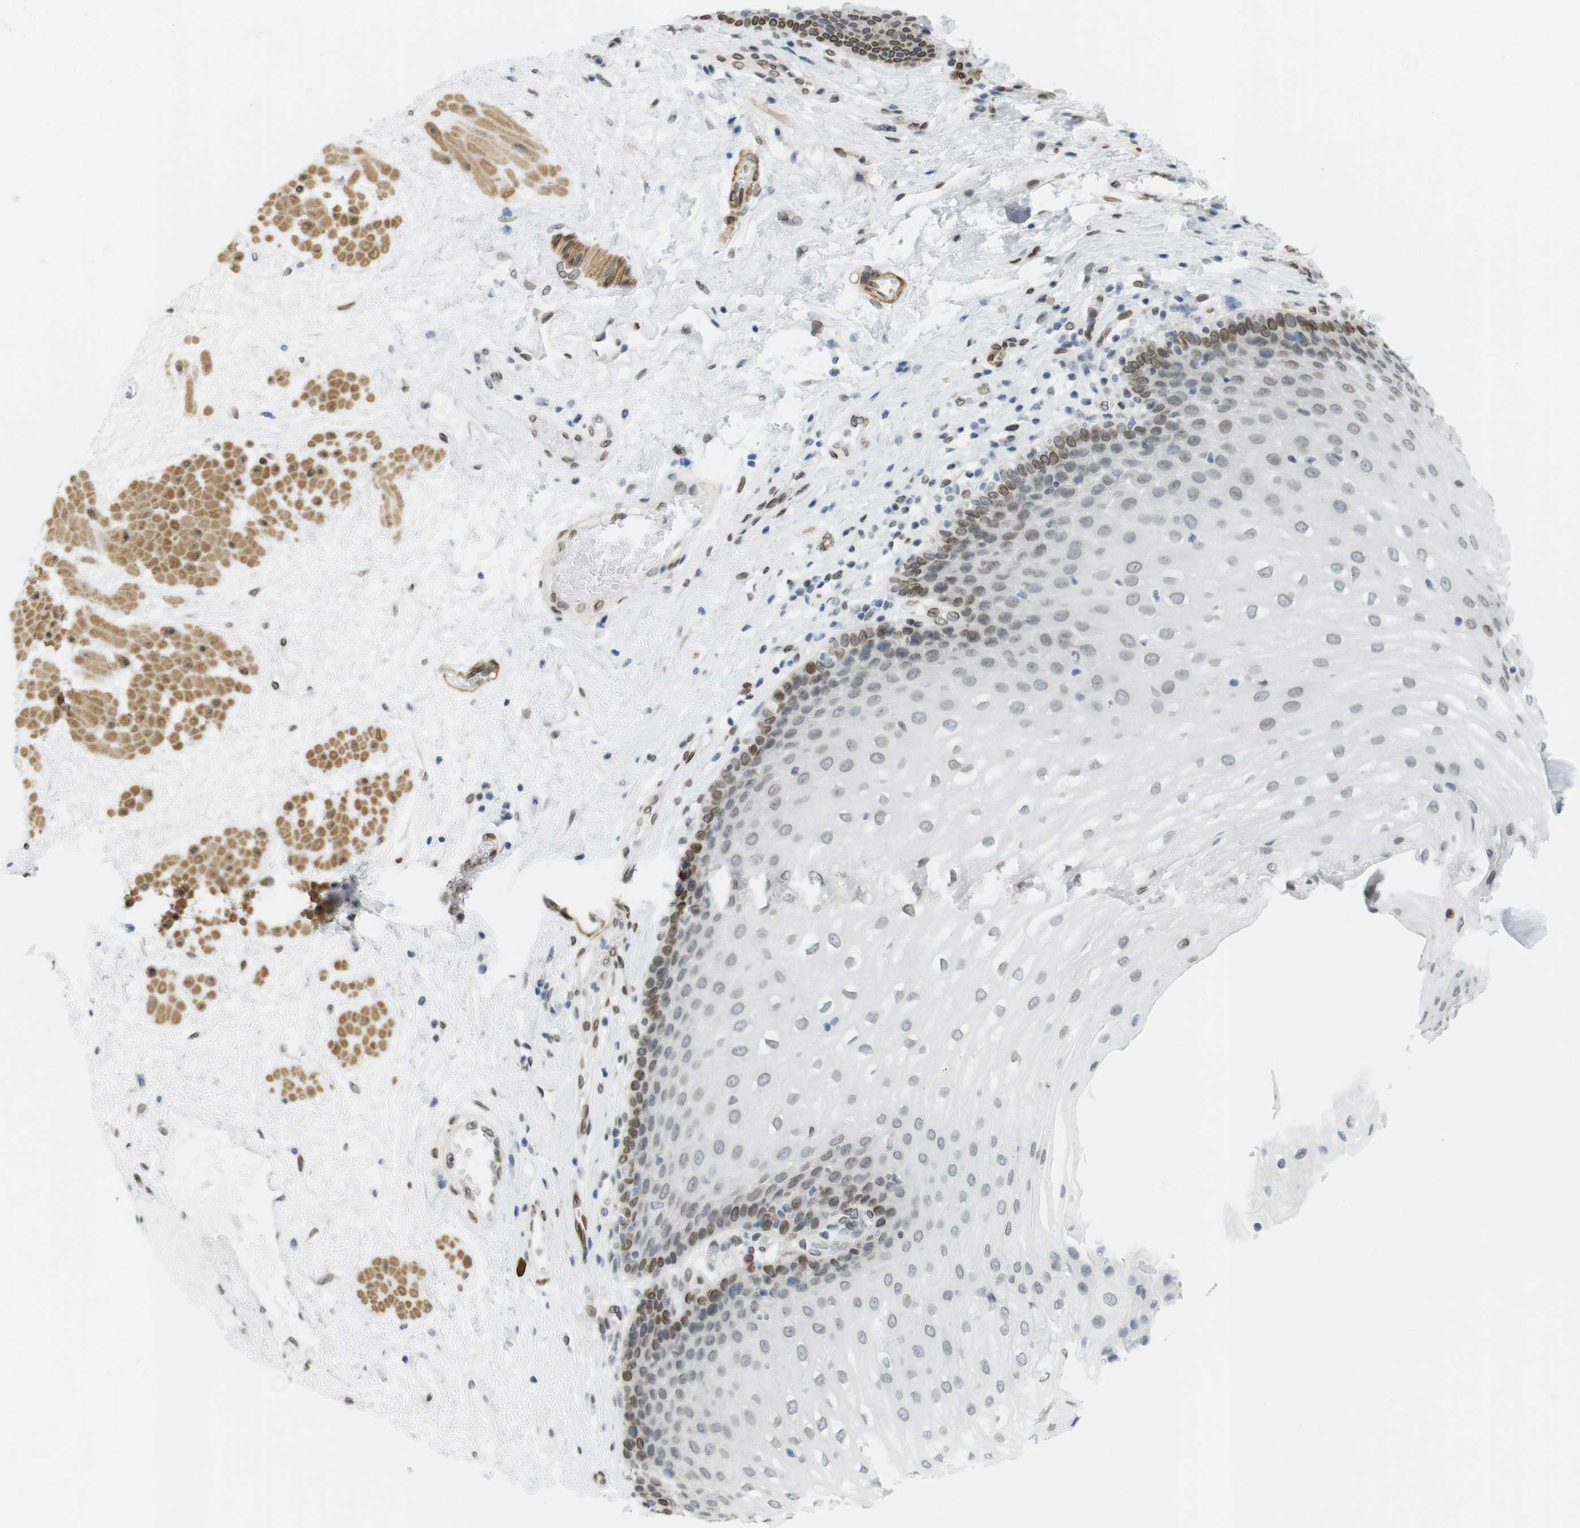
{"staining": {"intensity": "moderate", "quantity": "25%-75%", "location": "nuclear"}, "tissue": "esophagus", "cell_type": "Squamous epithelial cells", "image_type": "normal", "snomed": [{"axis": "morphology", "description": "Normal tissue, NOS"}, {"axis": "topography", "description": "Esophagus"}], "caption": "Protein expression by immunohistochemistry (IHC) shows moderate nuclear positivity in about 25%-75% of squamous epithelial cells in unremarkable esophagus. (brown staining indicates protein expression, while blue staining denotes nuclei).", "gene": "ARL6IP6", "patient": {"sex": "male", "age": 48}}